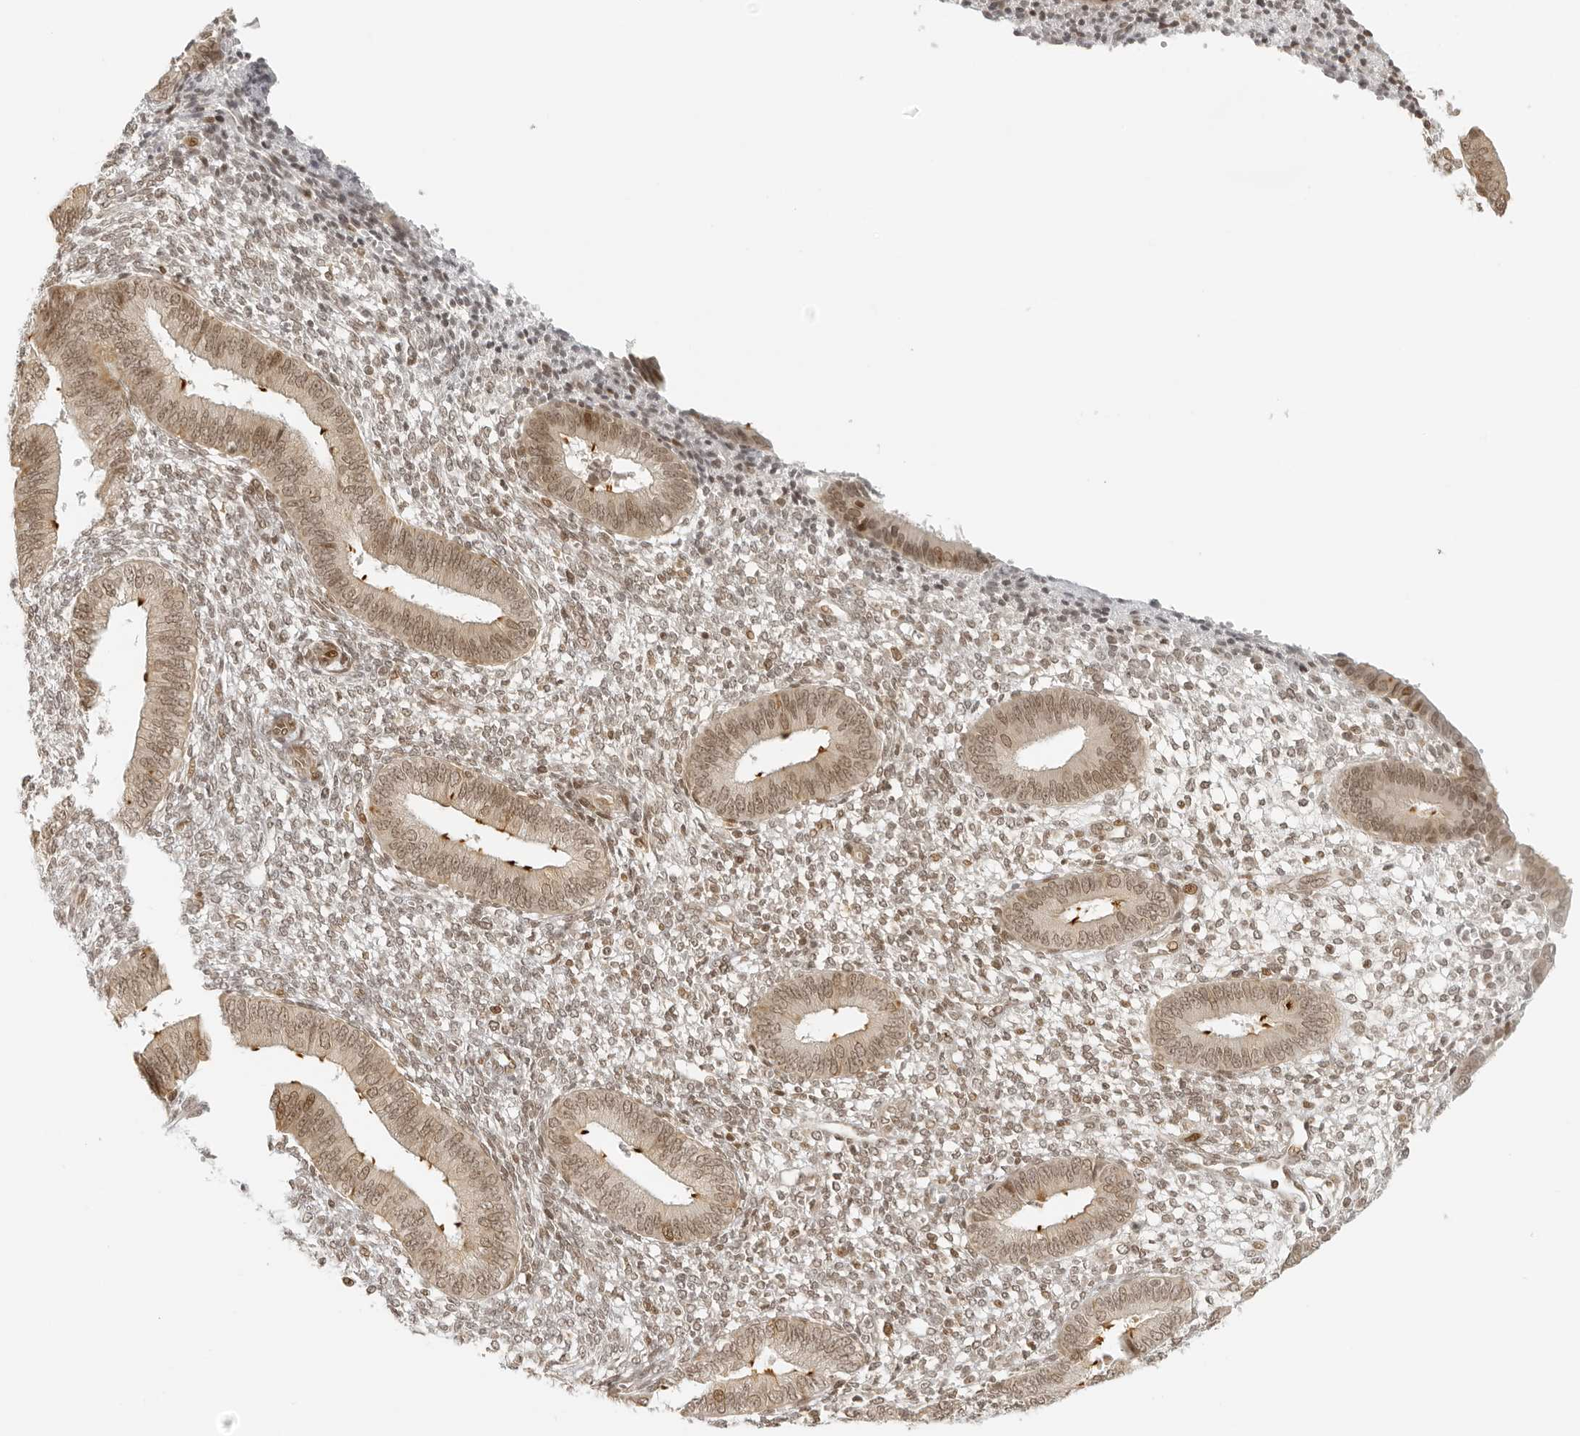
{"staining": {"intensity": "moderate", "quantity": ">75%", "location": "nuclear"}, "tissue": "endometrium", "cell_type": "Cells in endometrial stroma", "image_type": "normal", "snomed": [{"axis": "morphology", "description": "Normal tissue, NOS"}, {"axis": "topography", "description": "Endometrium"}], "caption": "Cells in endometrial stroma reveal moderate nuclear expression in approximately >75% of cells in benign endometrium. (DAB (3,3'-diaminobenzidine) IHC, brown staining for protein, blue staining for nuclei).", "gene": "ZNF407", "patient": {"sex": "female", "age": 46}}